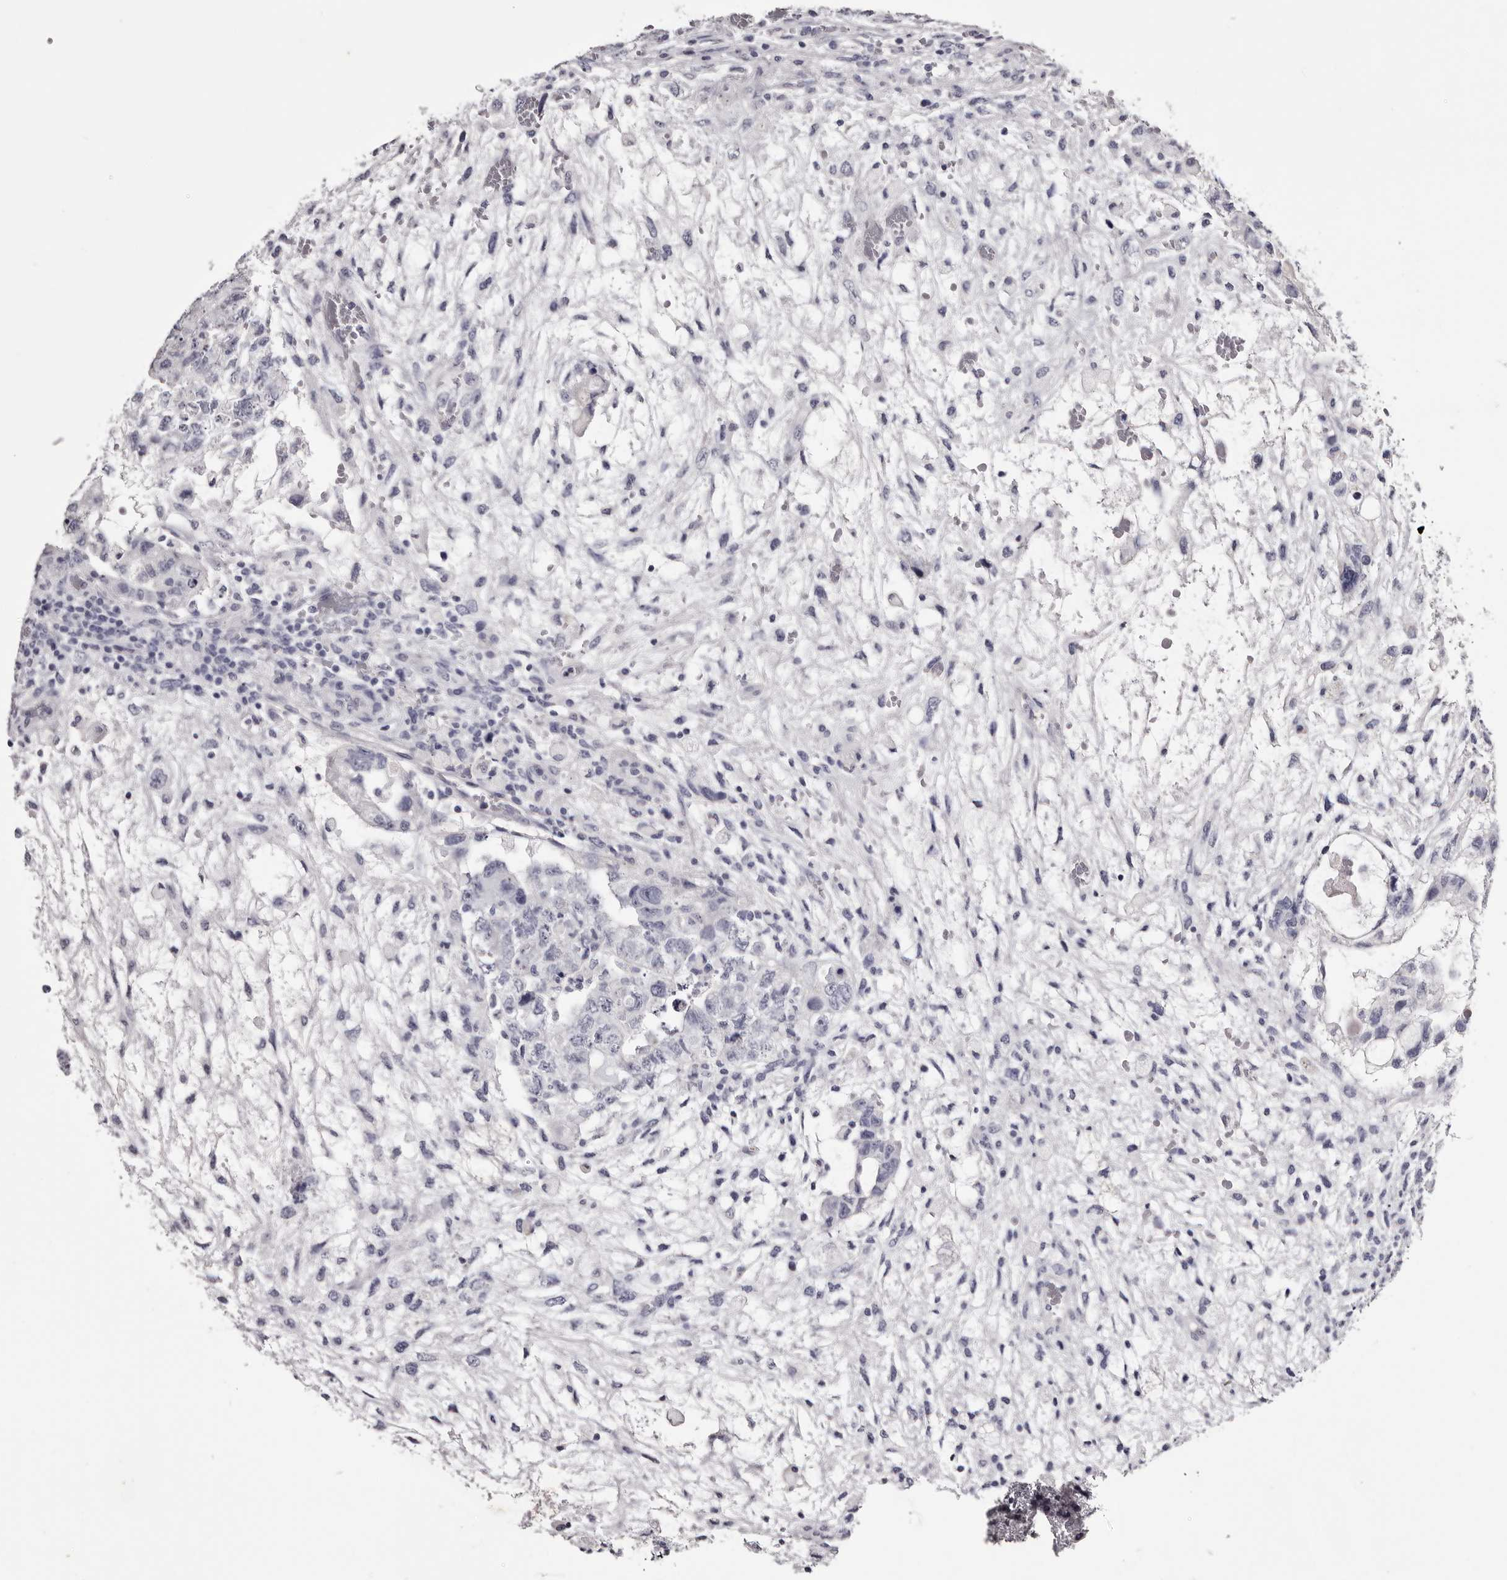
{"staining": {"intensity": "negative", "quantity": "none", "location": "none"}, "tissue": "testis cancer", "cell_type": "Tumor cells", "image_type": "cancer", "snomed": [{"axis": "morphology", "description": "Carcinoma, Embryonal, NOS"}, {"axis": "topography", "description": "Testis"}], "caption": "The immunohistochemistry photomicrograph has no significant expression in tumor cells of testis embryonal carcinoma tissue.", "gene": "CA6", "patient": {"sex": "male", "age": 36}}